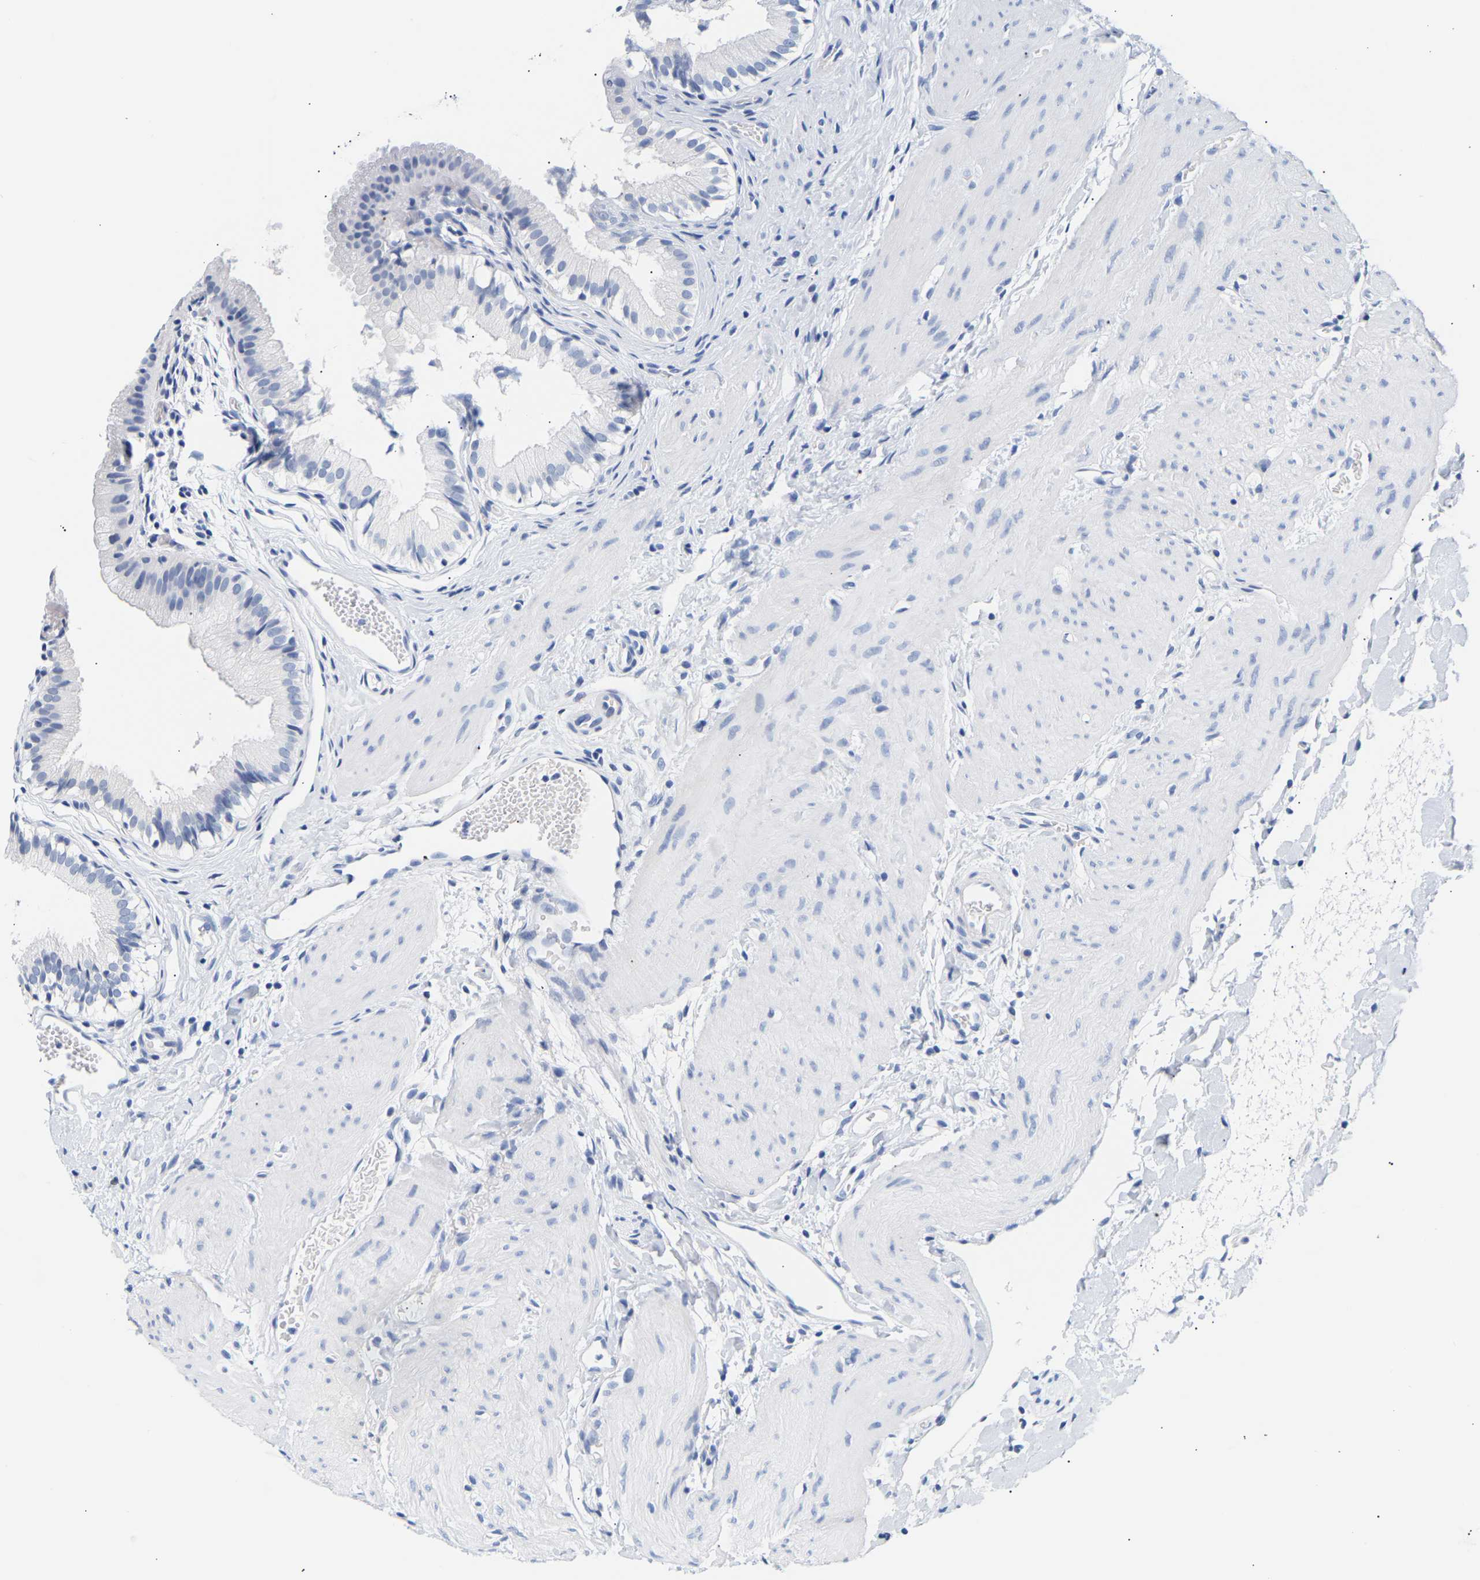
{"staining": {"intensity": "negative", "quantity": "none", "location": "none"}, "tissue": "gallbladder", "cell_type": "Glandular cells", "image_type": "normal", "snomed": [{"axis": "morphology", "description": "Normal tissue, NOS"}, {"axis": "topography", "description": "Gallbladder"}], "caption": "Immunohistochemical staining of benign gallbladder shows no significant expression in glandular cells. The staining was performed using DAB (3,3'-diaminobenzidine) to visualize the protein expression in brown, while the nuclei were stained in blue with hematoxylin (Magnification: 20x).", "gene": "SPINK2", "patient": {"sex": "female", "age": 26}}